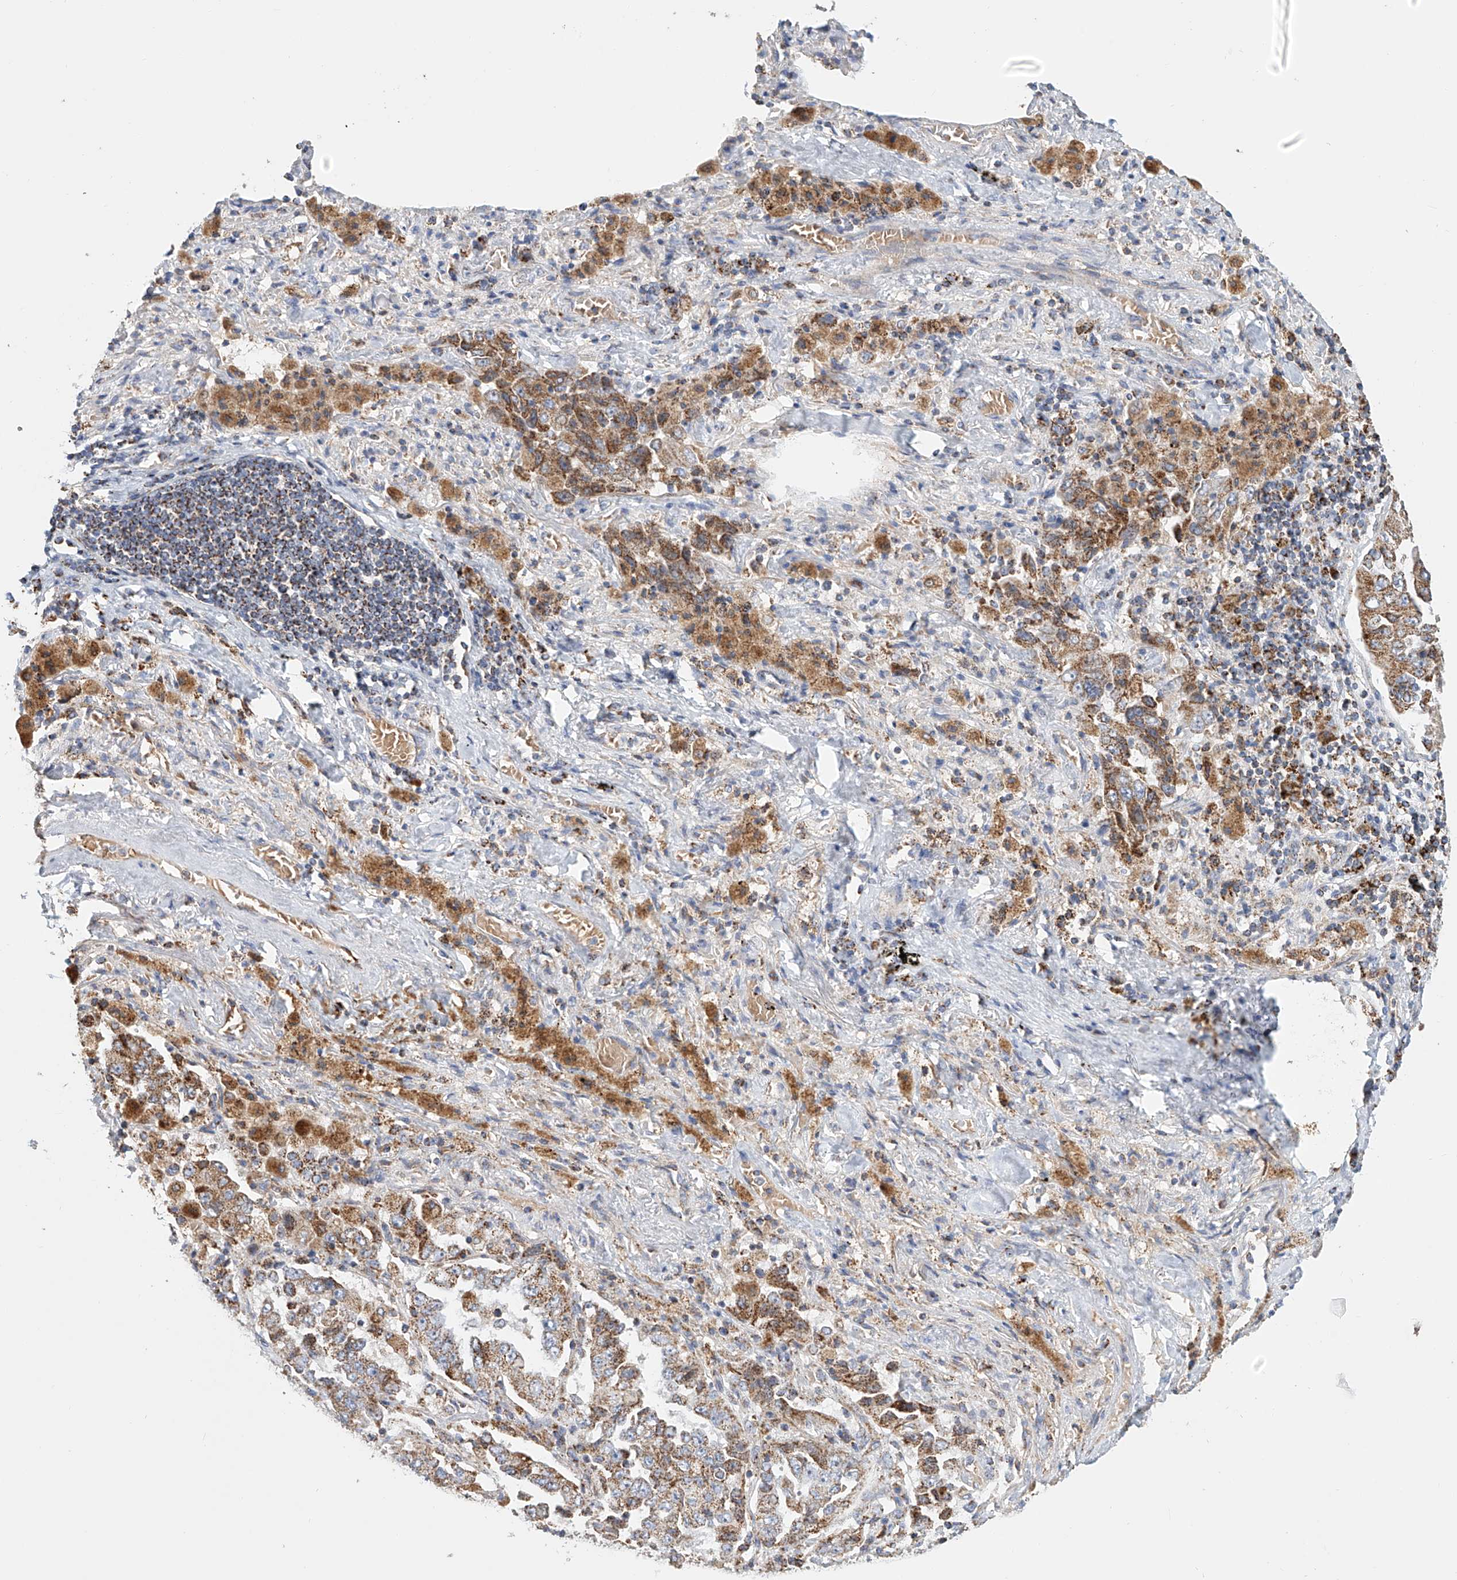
{"staining": {"intensity": "moderate", "quantity": ">75%", "location": "cytoplasmic/membranous"}, "tissue": "lung cancer", "cell_type": "Tumor cells", "image_type": "cancer", "snomed": [{"axis": "morphology", "description": "Adenocarcinoma, NOS"}, {"axis": "topography", "description": "Lung"}], "caption": "A high-resolution image shows immunohistochemistry staining of lung cancer, which displays moderate cytoplasmic/membranous staining in approximately >75% of tumor cells. The protein of interest is shown in brown color, while the nuclei are stained blue.", "gene": "MCL1", "patient": {"sex": "female", "age": 51}}